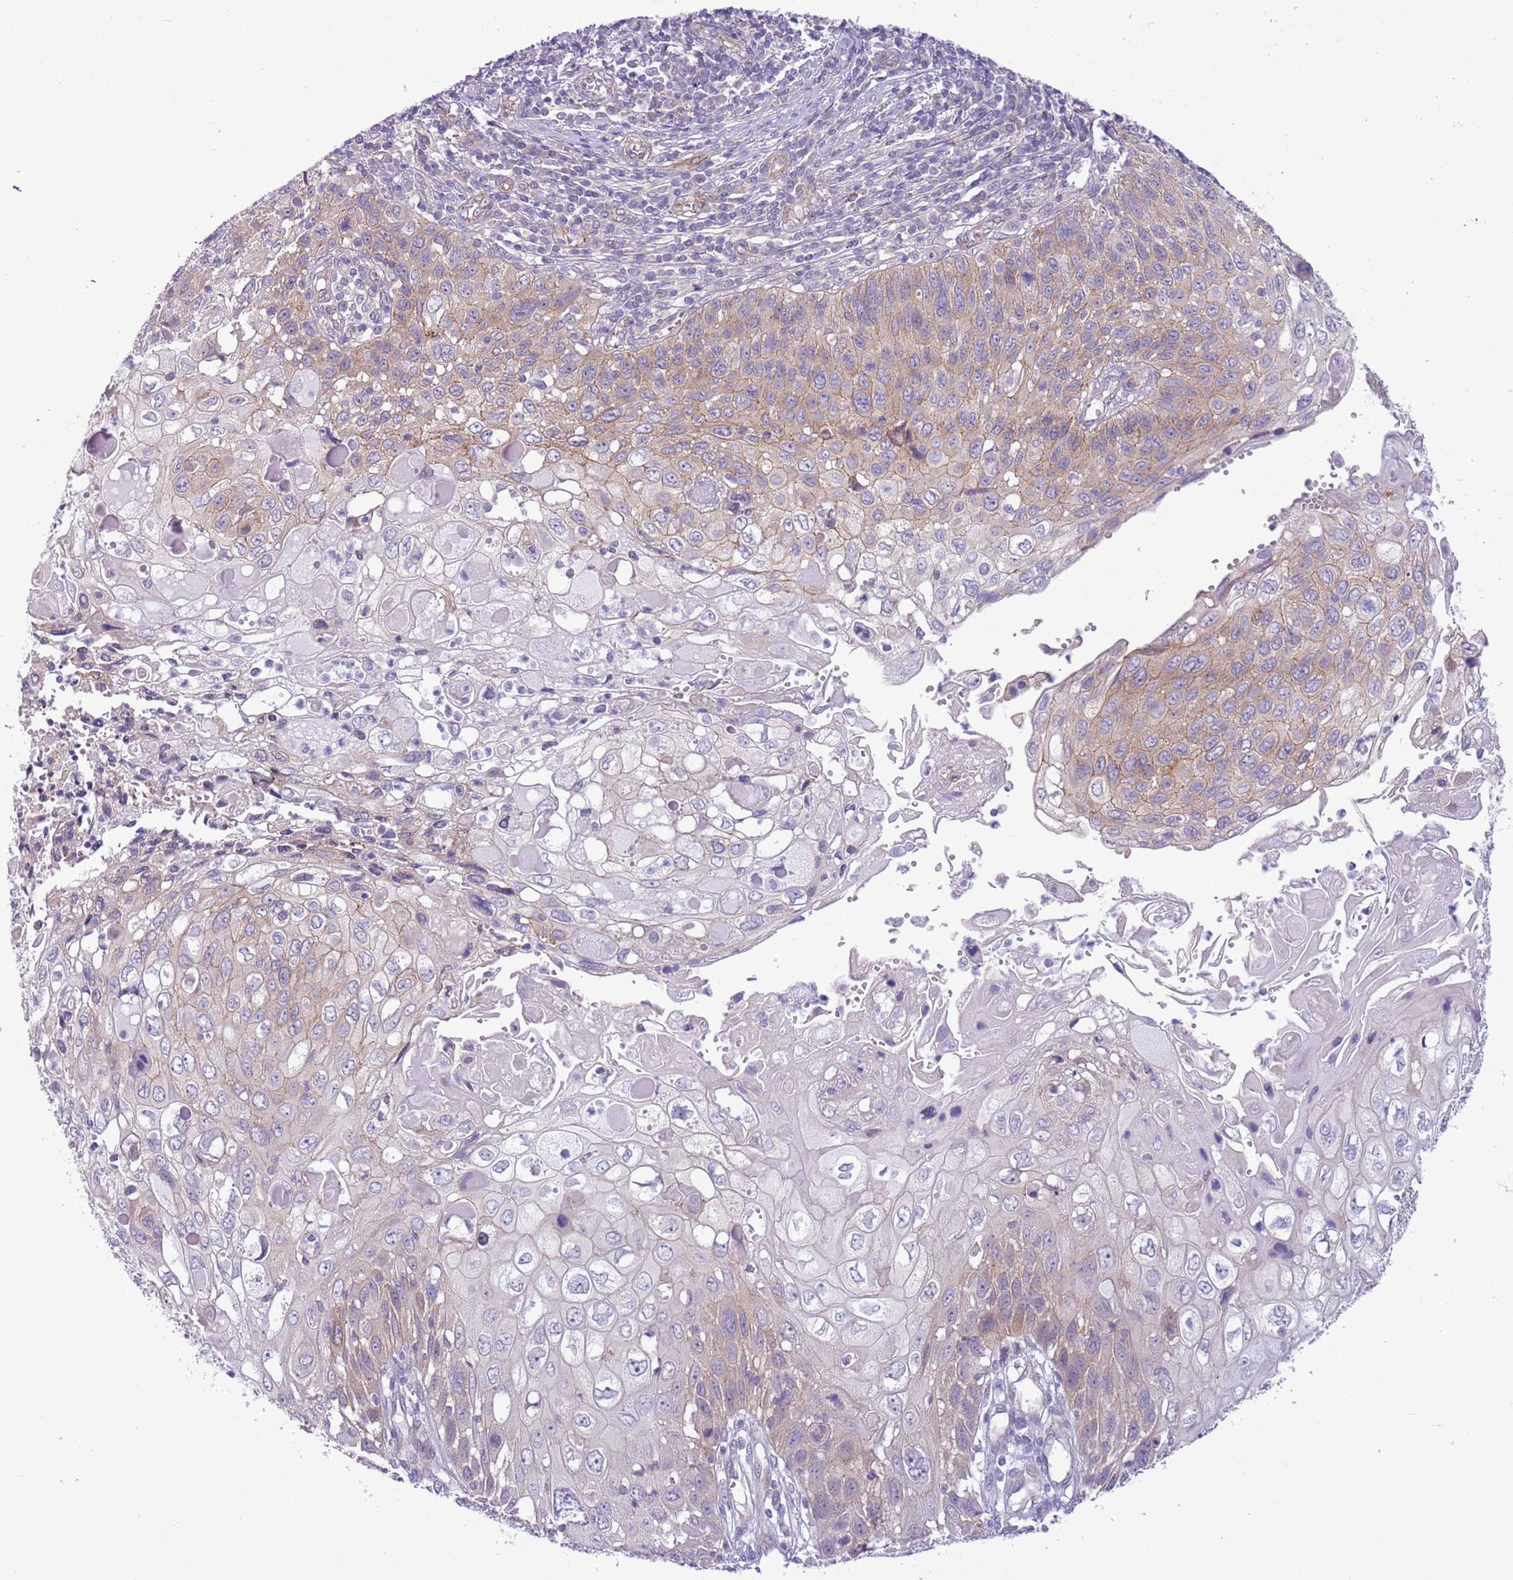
{"staining": {"intensity": "weak", "quantity": "<25%", "location": "cytoplasmic/membranous"}, "tissue": "cervical cancer", "cell_type": "Tumor cells", "image_type": "cancer", "snomed": [{"axis": "morphology", "description": "Squamous cell carcinoma, NOS"}, {"axis": "topography", "description": "Cervix"}], "caption": "An immunohistochemistry (IHC) micrograph of squamous cell carcinoma (cervical) is shown. There is no staining in tumor cells of squamous cell carcinoma (cervical).", "gene": "PARP8", "patient": {"sex": "female", "age": 70}}